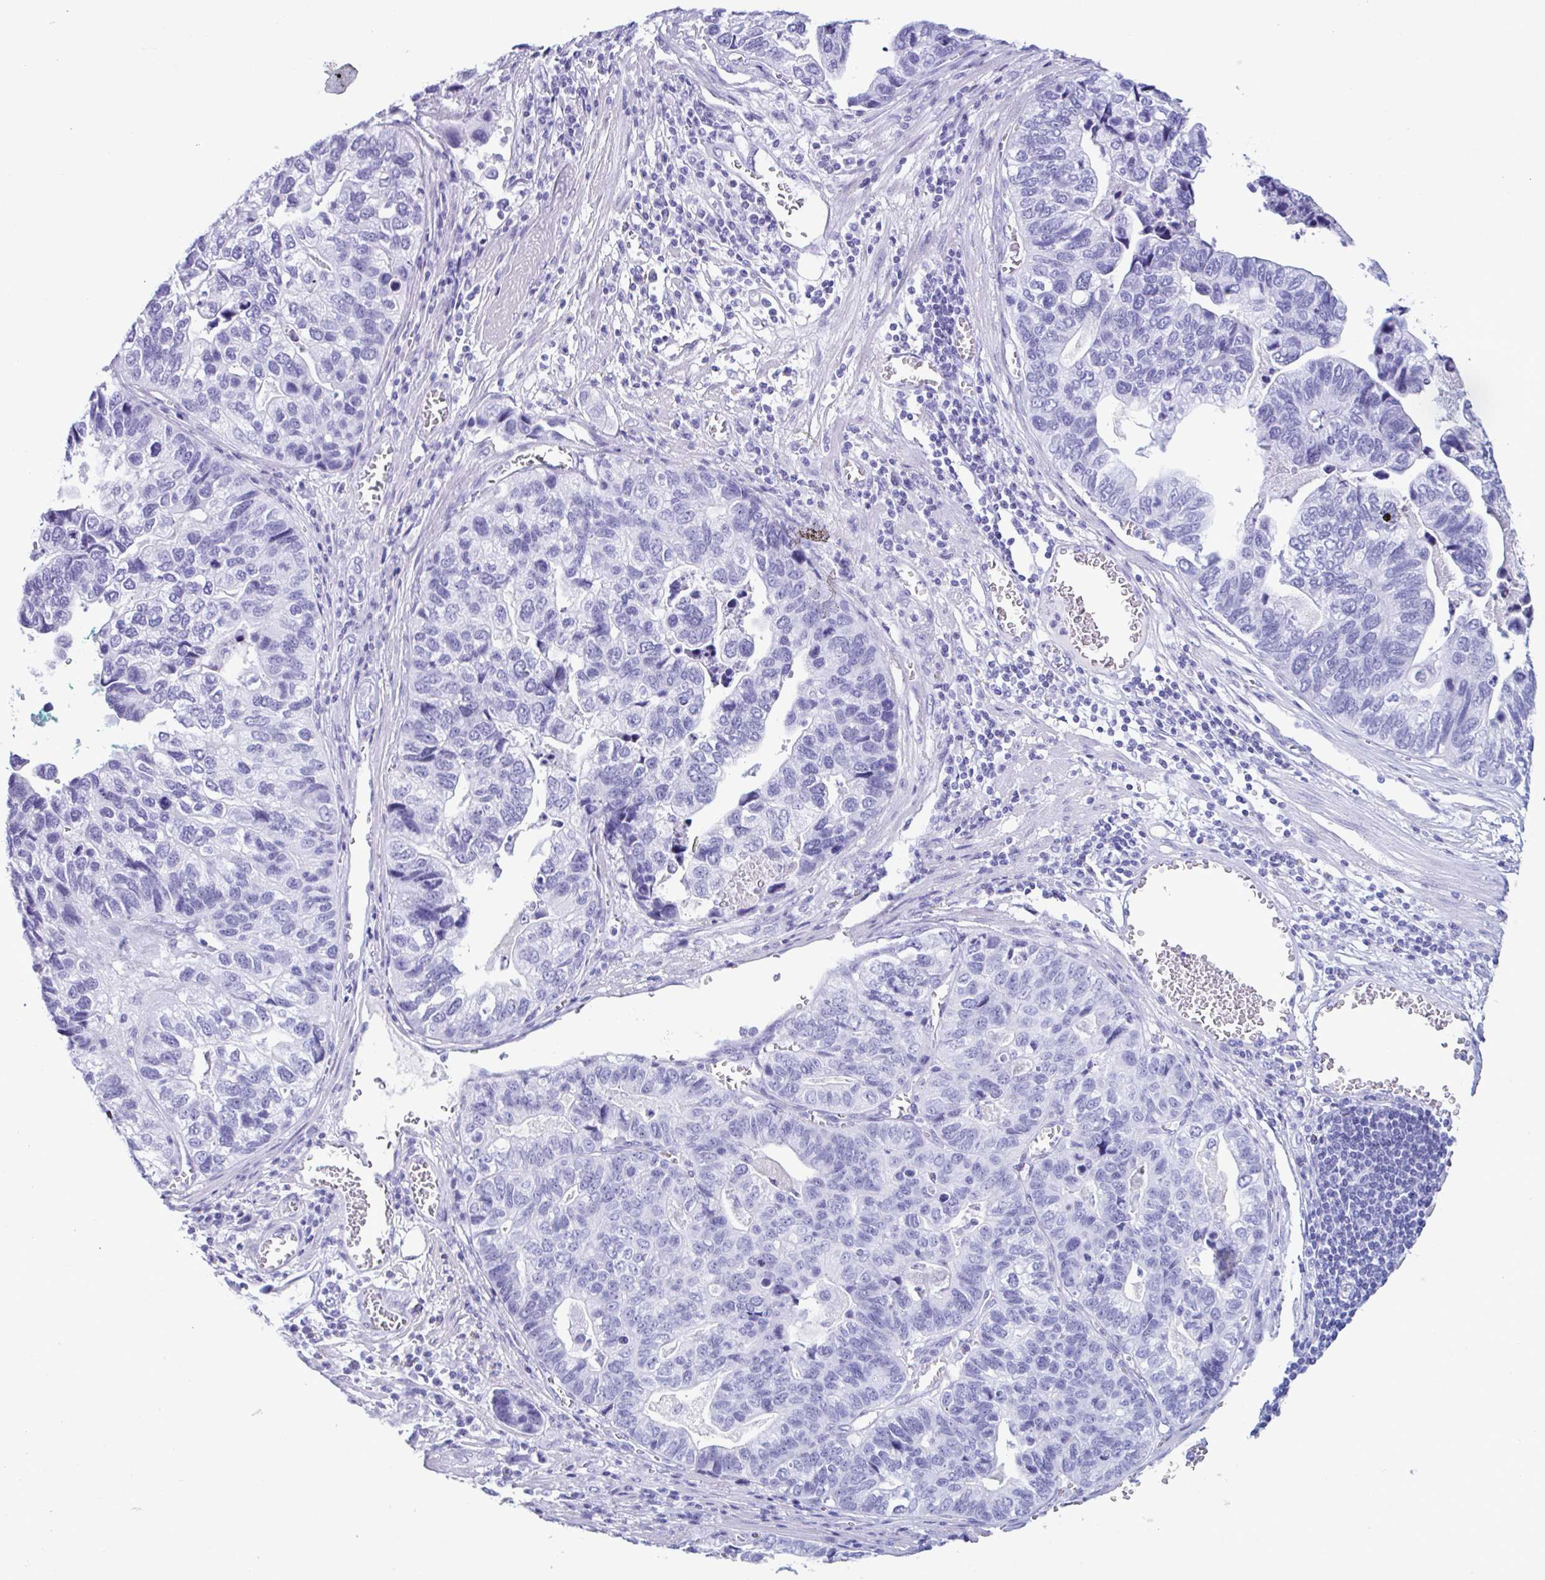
{"staining": {"intensity": "negative", "quantity": "none", "location": "none"}, "tissue": "stomach cancer", "cell_type": "Tumor cells", "image_type": "cancer", "snomed": [{"axis": "morphology", "description": "Adenocarcinoma, NOS"}, {"axis": "topography", "description": "Stomach, upper"}], "caption": "Tumor cells are negative for protein expression in human adenocarcinoma (stomach).", "gene": "MRGPRG", "patient": {"sex": "female", "age": 67}}